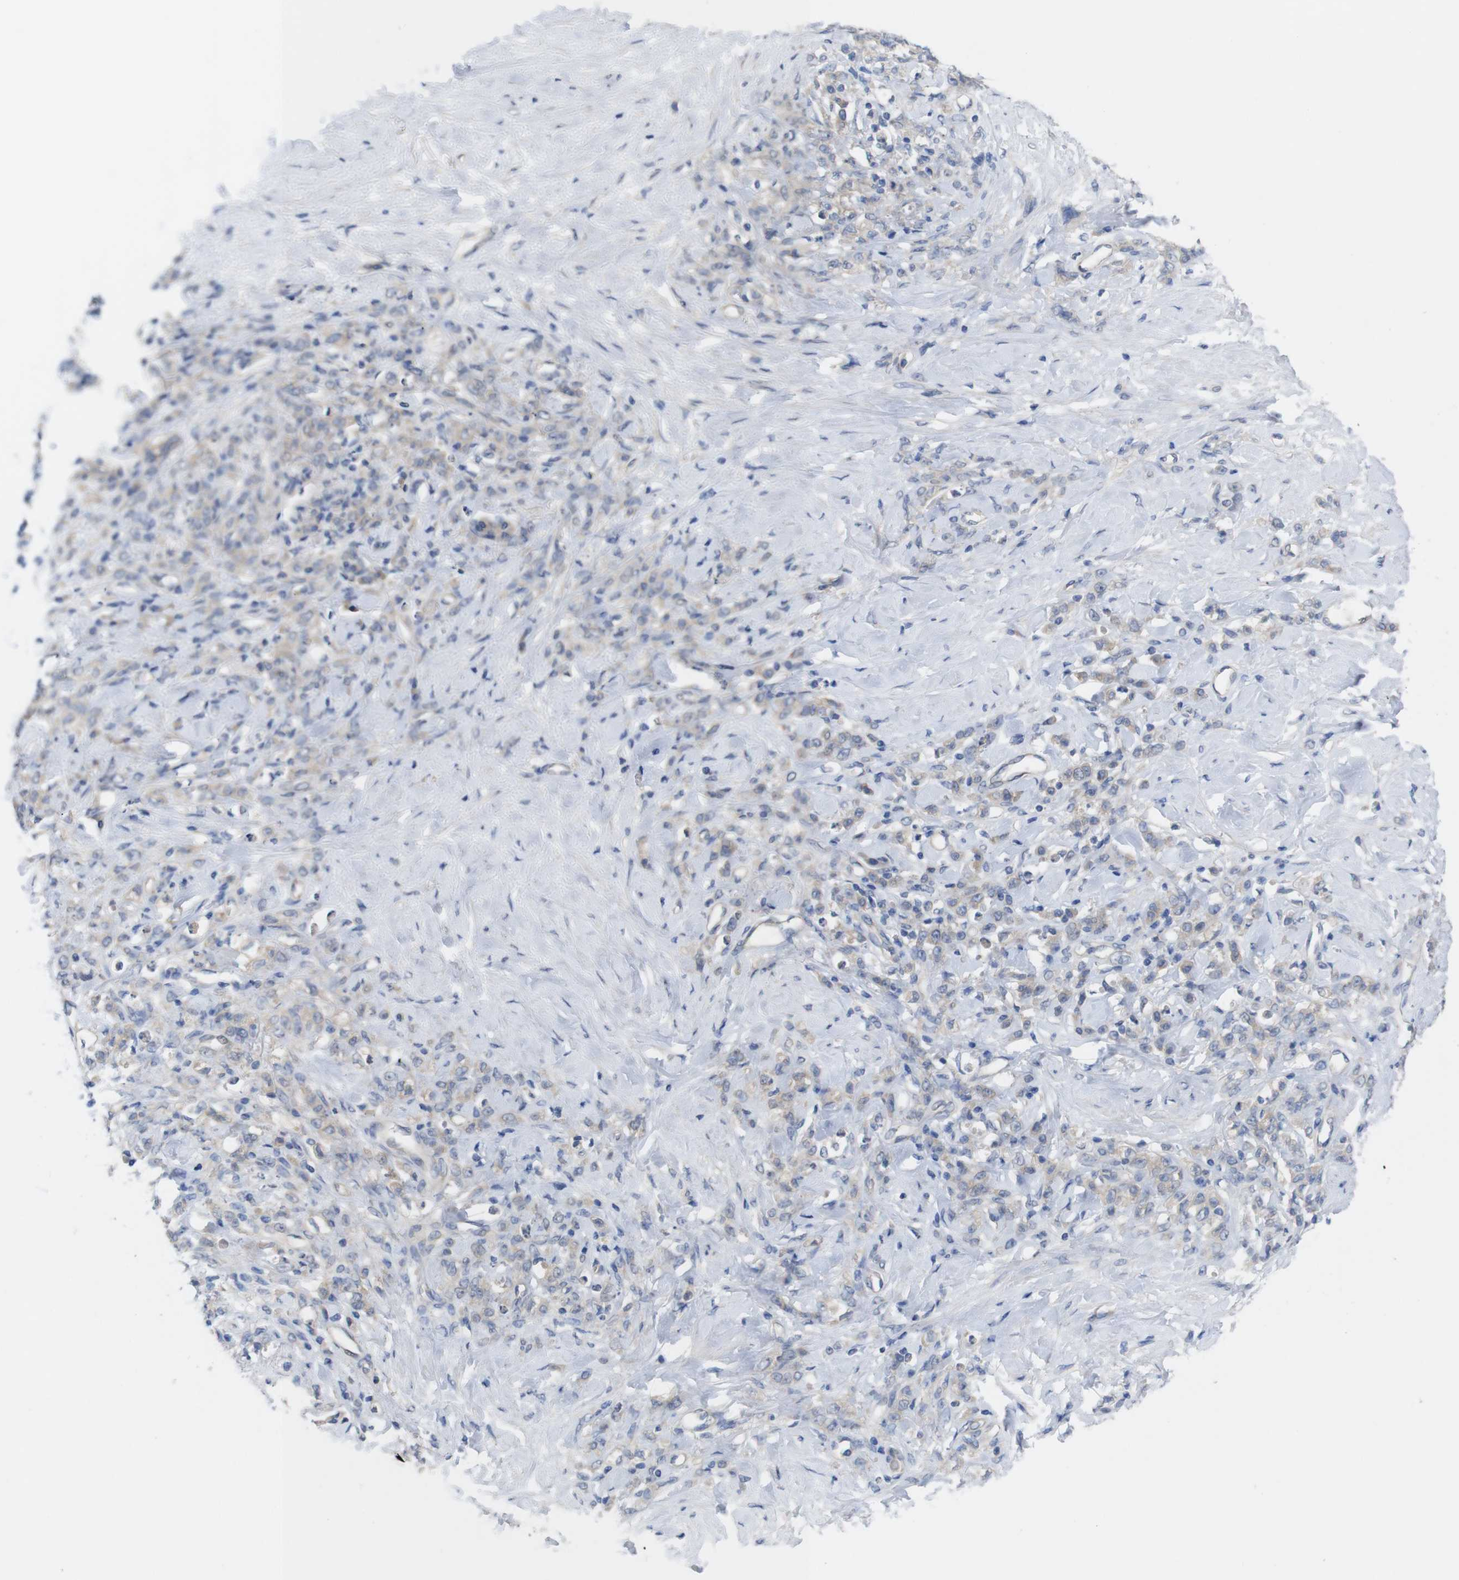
{"staining": {"intensity": "weak", "quantity": "25%-75%", "location": "cytoplasmic/membranous"}, "tissue": "stomach cancer", "cell_type": "Tumor cells", "image_type": "cancer", "snomed": [{"axis": "morphology", "description": "Adenocarcinoma, NOS"}, {"axis": "topography", "description": "Stomach"}], "caption": "Adenocarcinoma (stomach) tissue reveals weak cytoplasmic/membranous staining in about 25%-75% of tumor cells, visualized by immunohistochemistry.", "gene": "KIDINS220", "patient": {"sex": "male", "age": 82}}